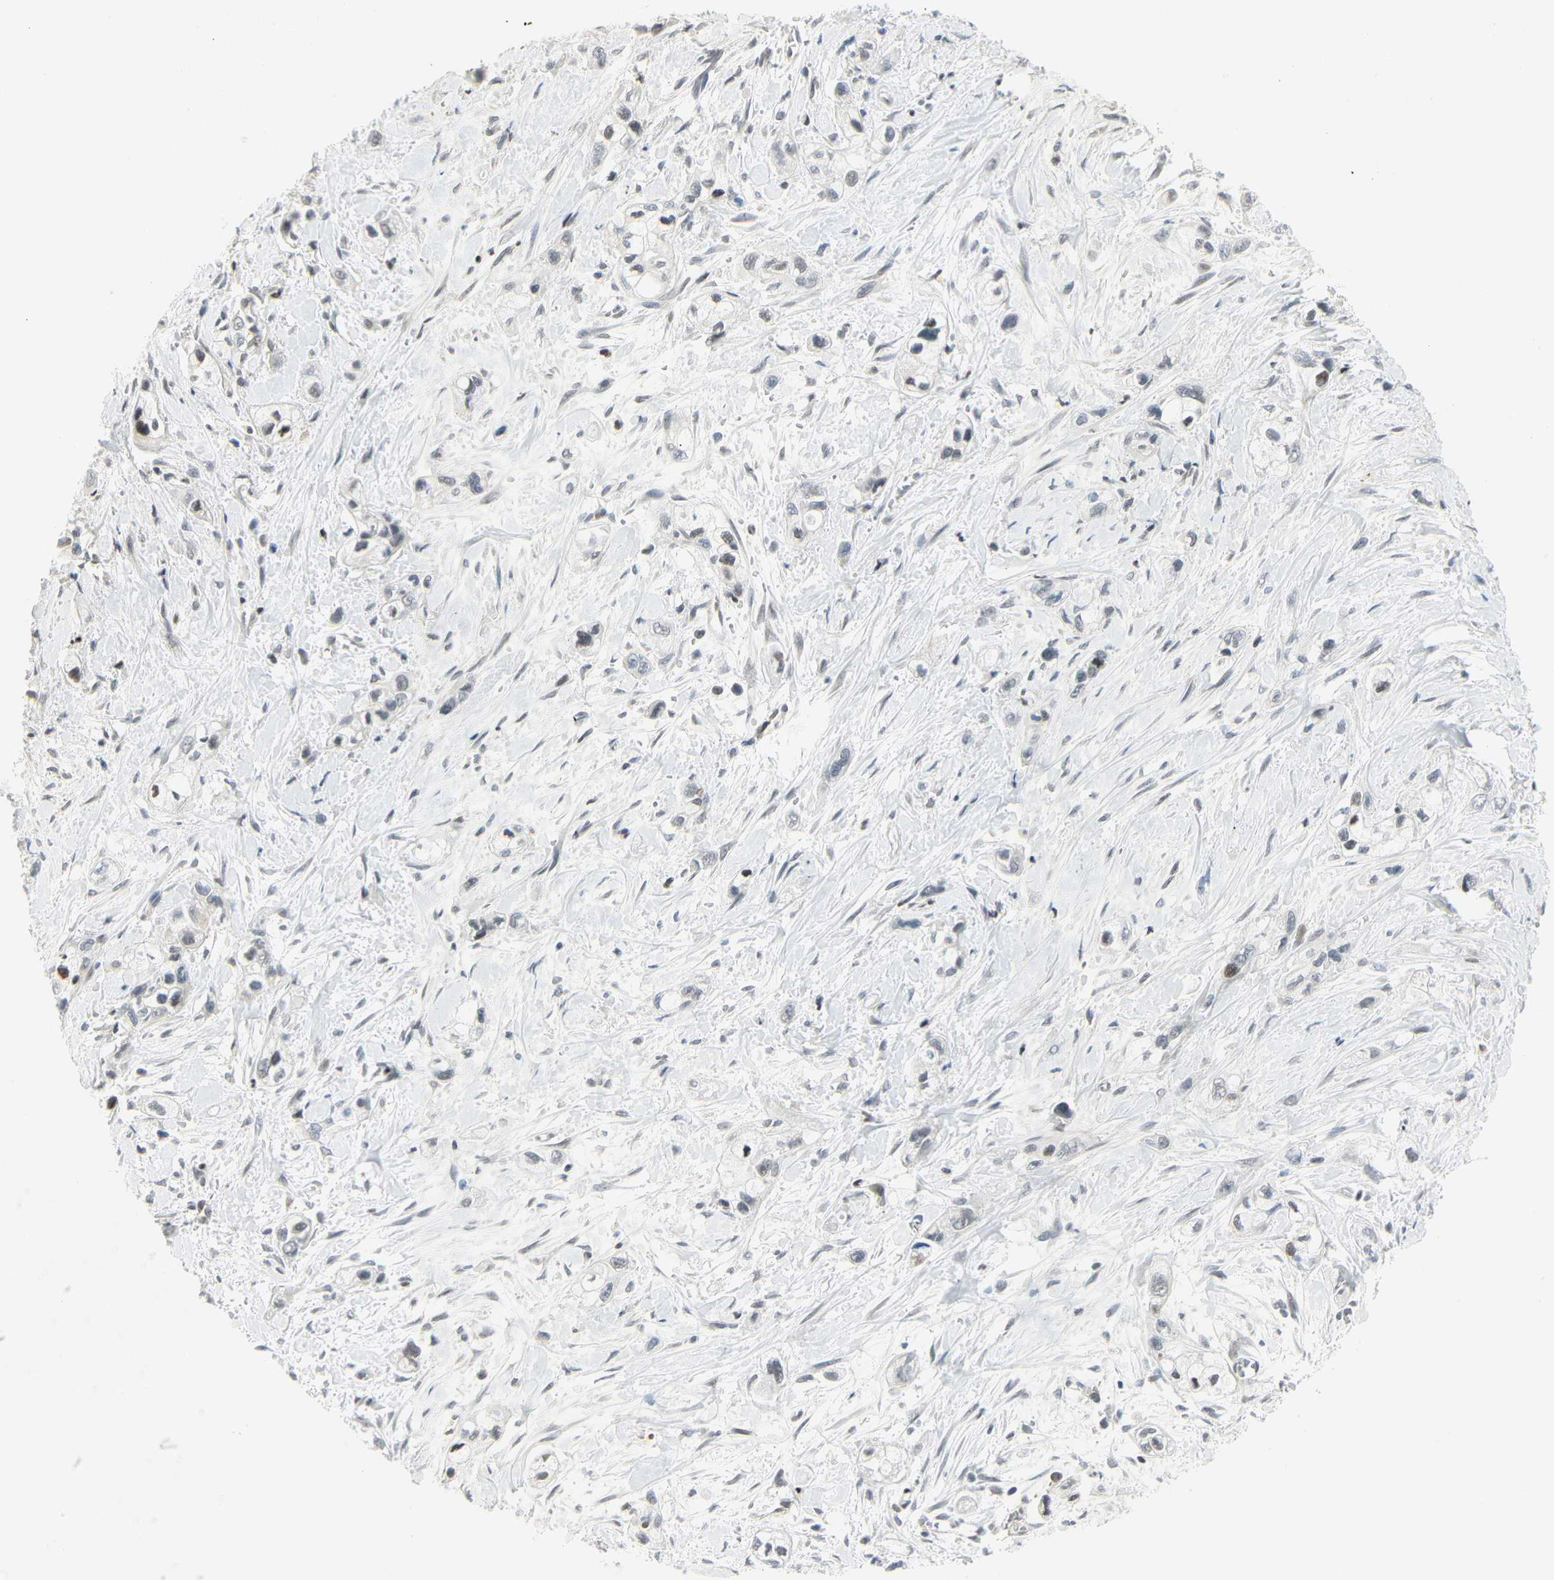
{"staining": {"intensity": "weak", "quantity": "<25%", "location": "nuclear"}, "tissue": "pancreatic cancer", "cell_type": "Tumor cells", "image_type": "cancer", "snomed": [{"axis": "morphology", "description": "Adenocarcinoma, NOS"}, {"axis": "topography", "description": "Pancreas"}], "caption": "Protein analysis of pancreatic adenocarcinoma shows no significant staining in tumor cells. (DAB immunohistochemistry (IHC) visualized using brightfield microscopy, high magnification).", "gene": "IMPG2", "patient": {"sex": "male", "age": 74}}